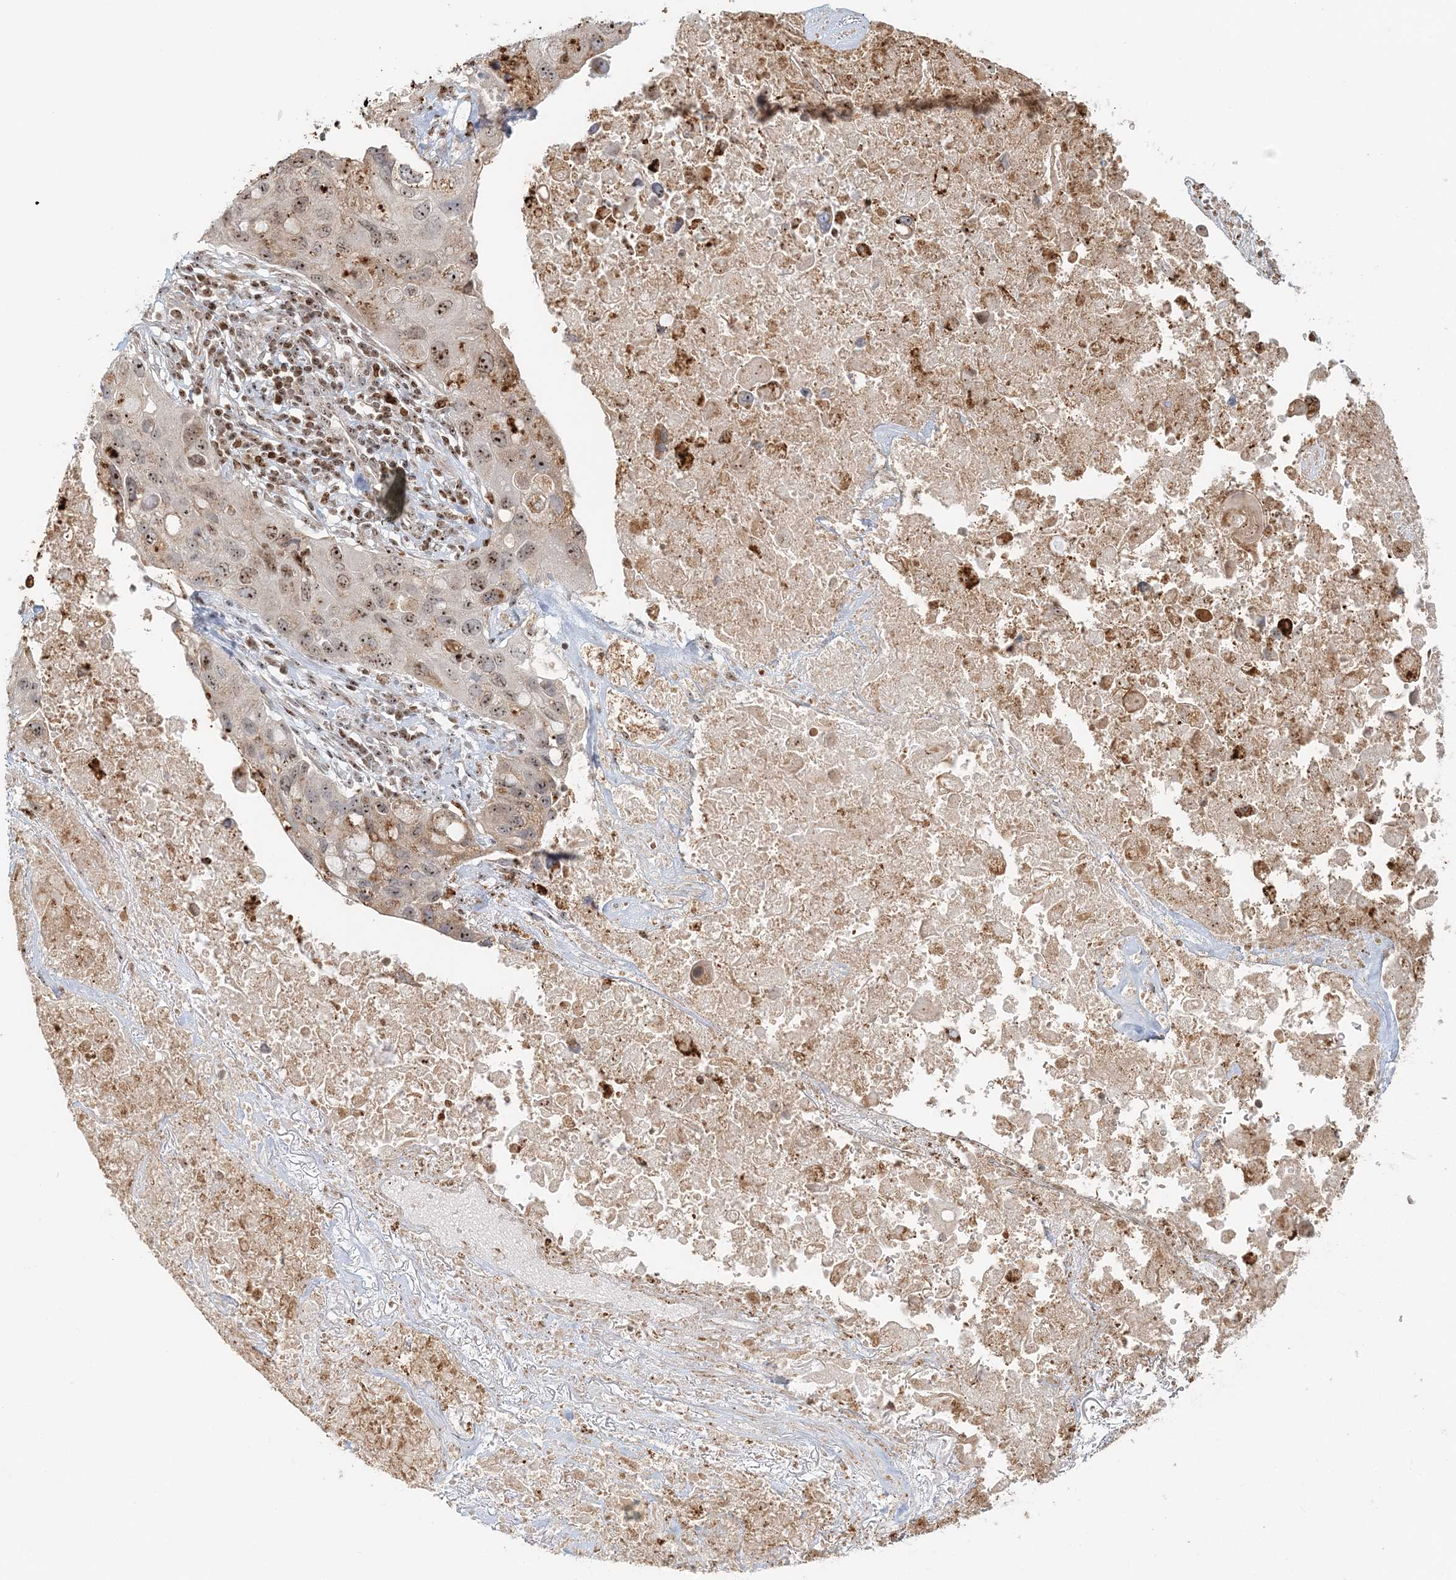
{"staining": {"intensity": "moderate", "quantity": ">75%", "location": "nuclear"}, "tissue": "lung cancer", "cell_type": "Tumor cells", "image_type": "cancer", "snomed": [{"axis": "morphology", "description": "Squamous cell carcinoma, NOS"}, {"axis": "topography", "description": "Lung"}], "caption": "High-magnification brightfield microscopy of lung cancer stained with DAB (3,3'-diaminobenzidine) (brown) and counterstained with hematoxylin (blue). tumor cells exhibit moderate nuclear positivity is present in approximately>75% of cells.", "gene": "UBE2F", "patient": {"sex": "female", "age": 73}}